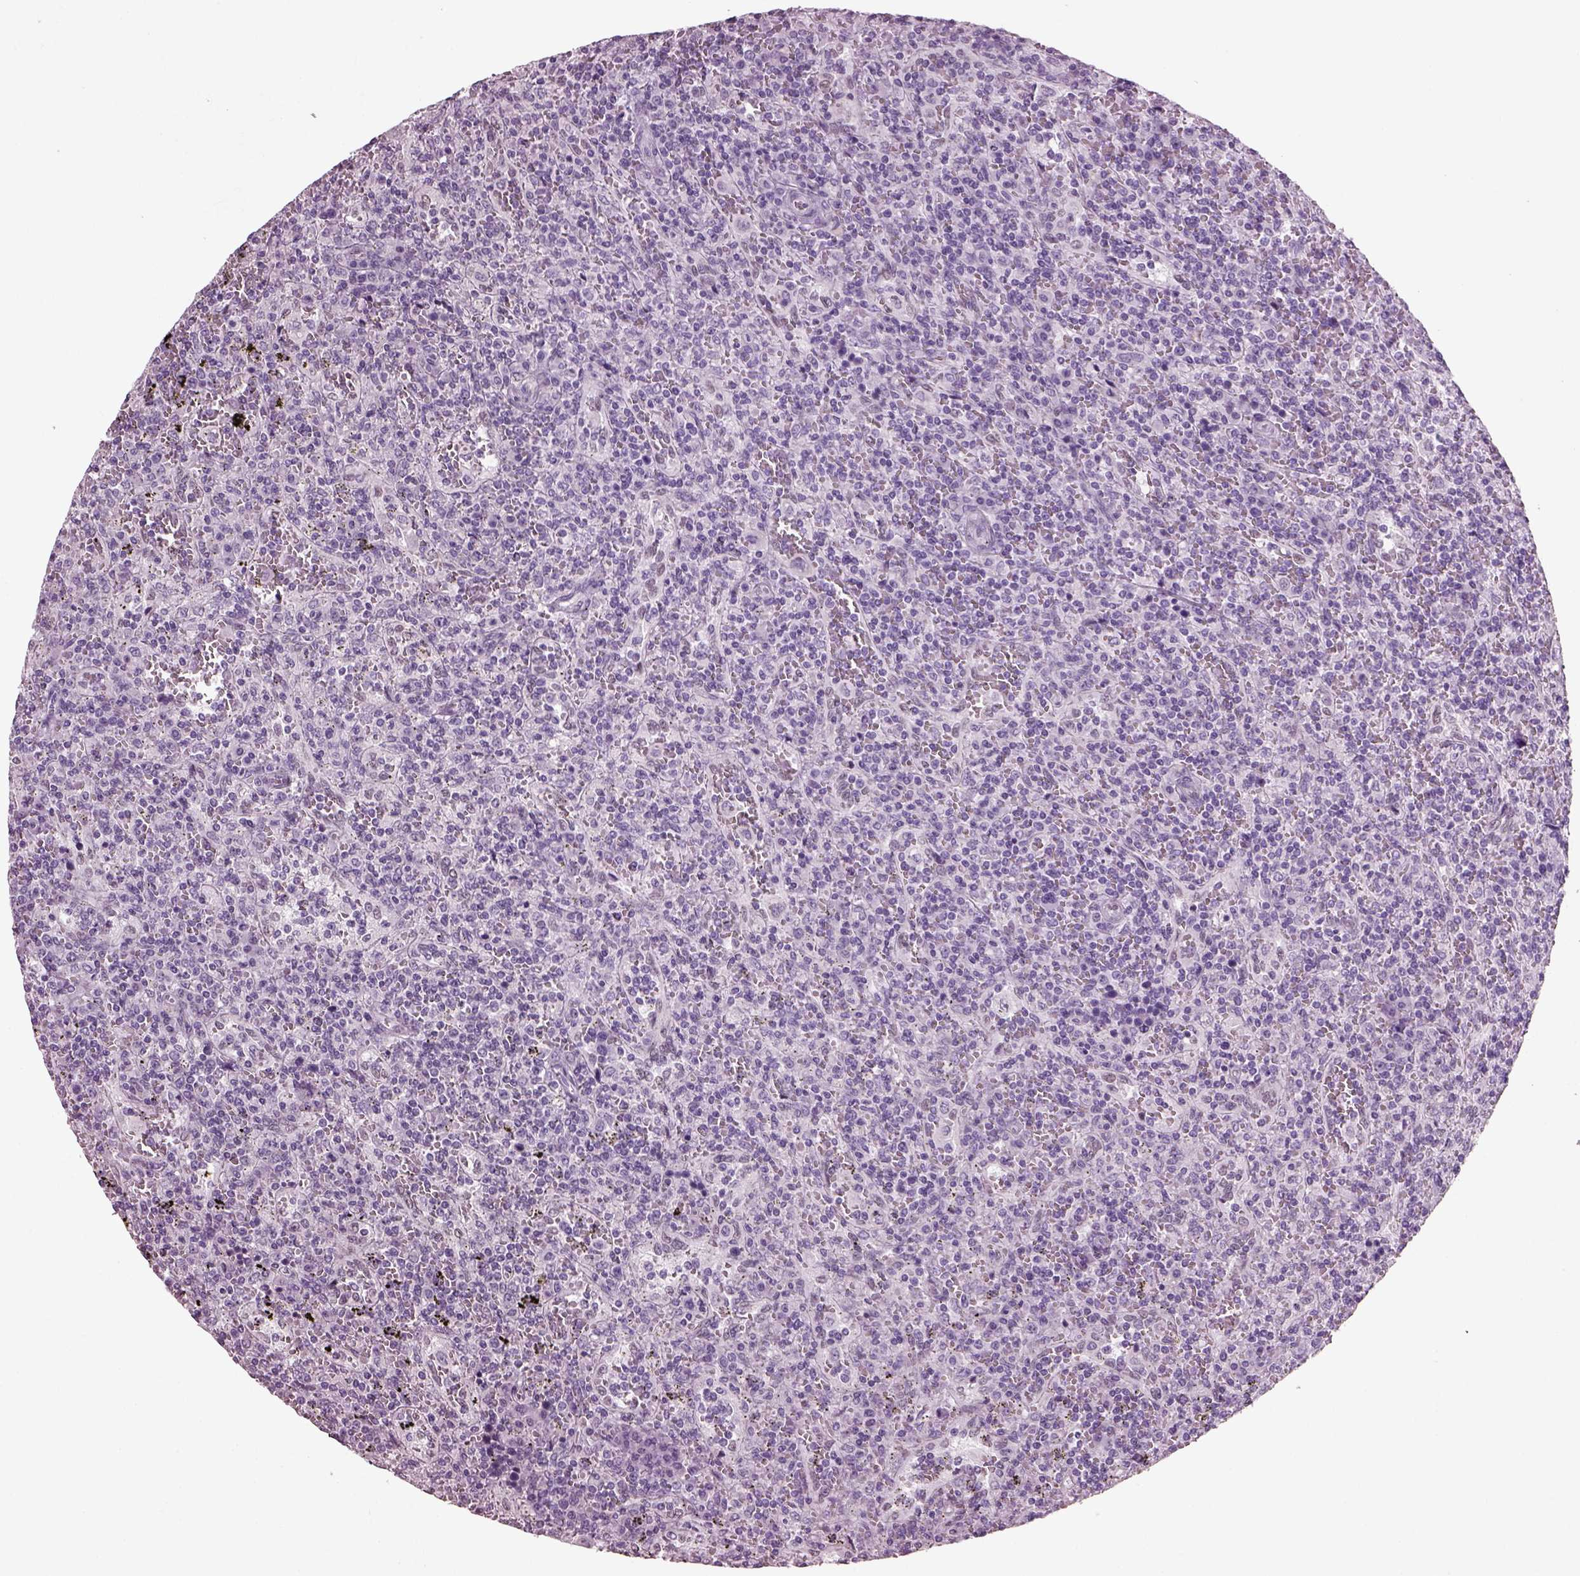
{"staining": {"intensity": "negative", "quantity": "none", "location": "none"}, "tissue": "lymphoma", "cell_type": "Tumor cells", "image_type": "cancer", "snomed": [{"axis": "morphology", "description": "Malignant lymphoma, non-Hodgkin's type, Low grade"}, {"axis": "topography", "description": "Spleen"}], "caption": "This is an IHC photomicrograph of human malignant lymphoma, non-Hodgkin's type (low-grade). There is no expression in tumor cells.", "gene": "KRTAP3-2", "patient": {"sex": "male", "age": 62}}